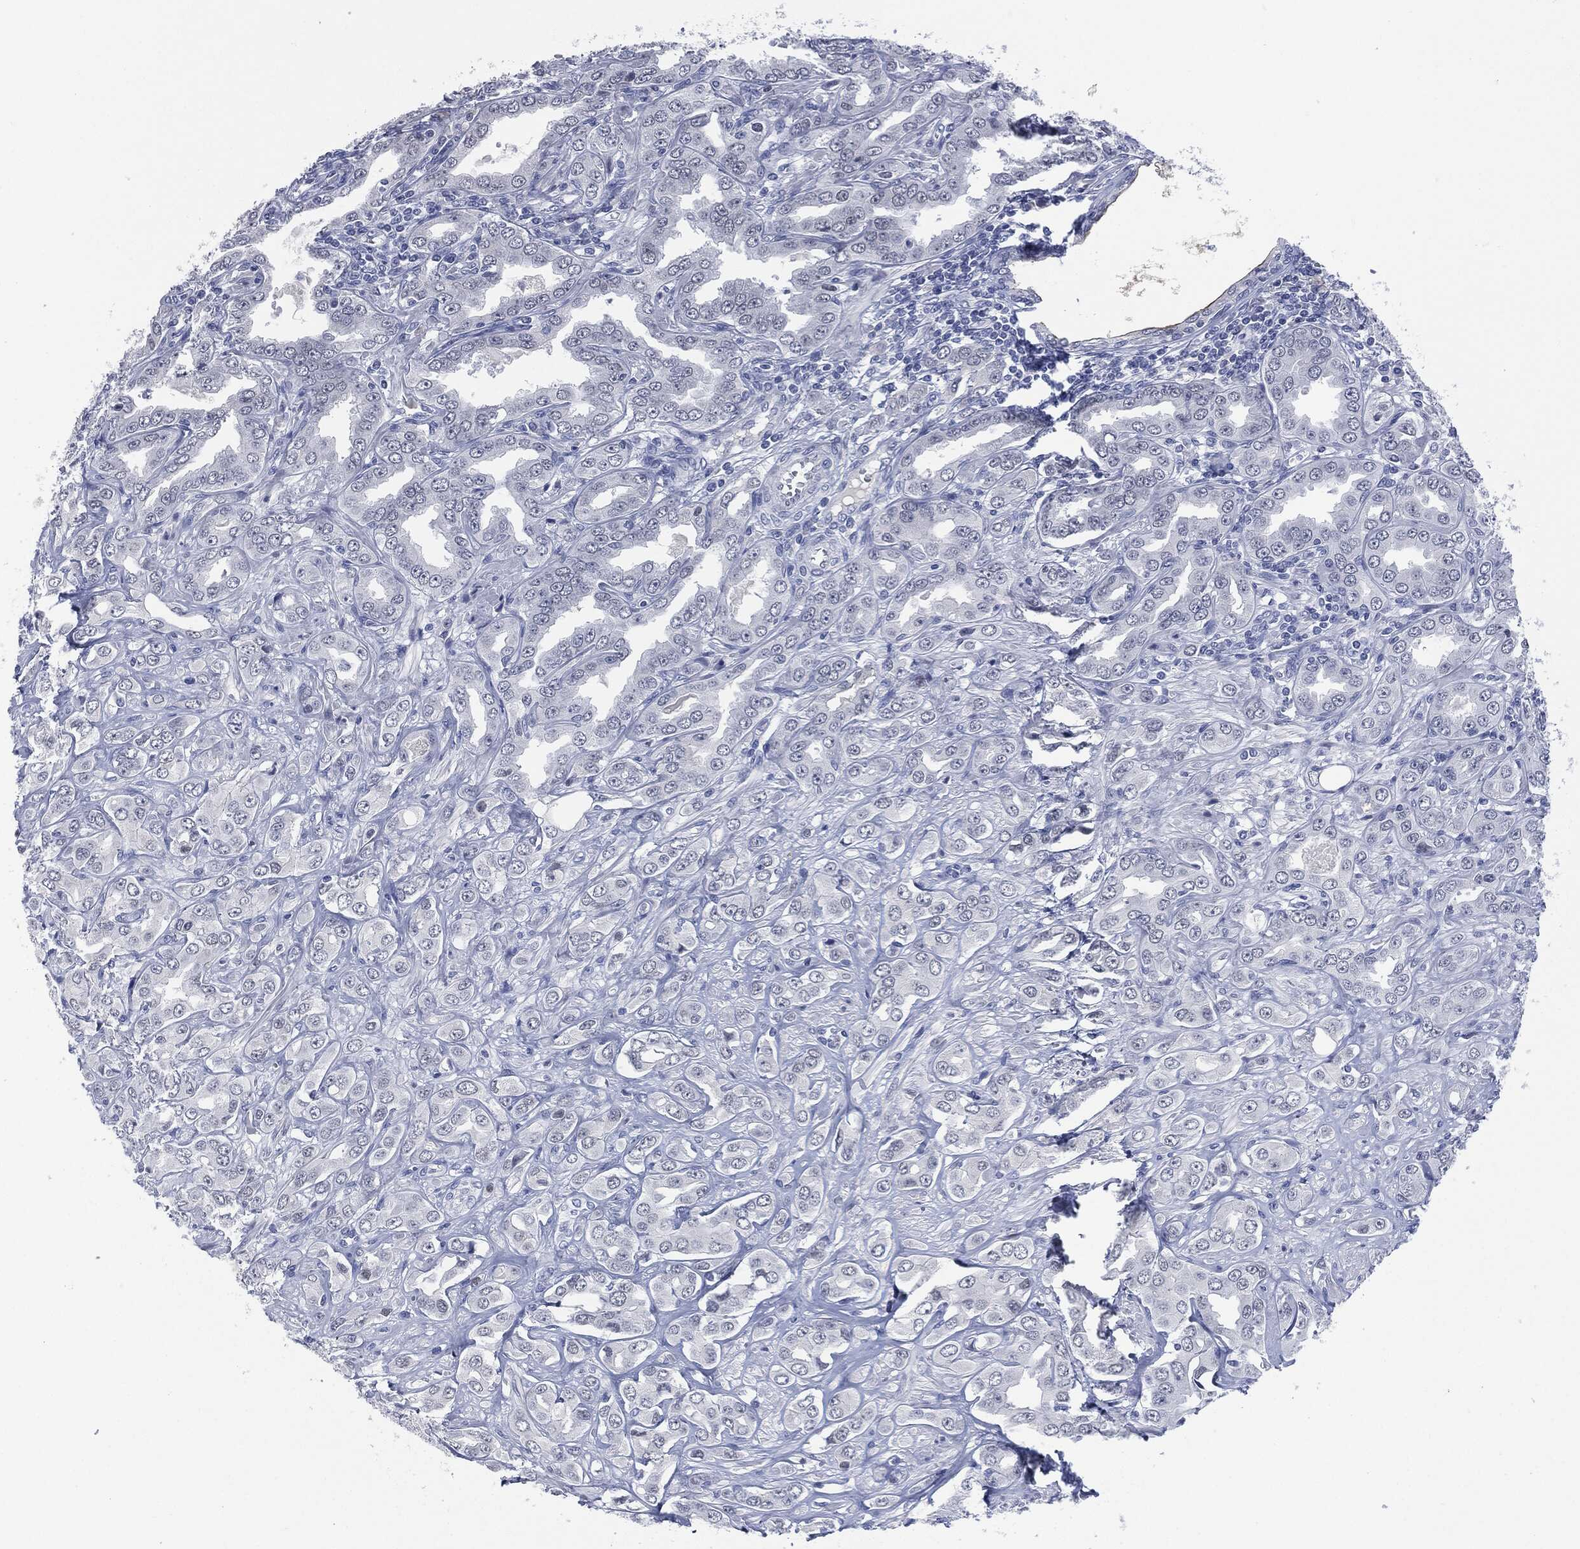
{"staining": {"intensity": "negative", "quantity": "none", "location": "none"}, "tissue": "prostate cancer", "cell_type": "Tumor cells", "image_type": "cancer", "snomed": [{"axis": "morphology", "description": "Adenocarcinoma, NOS"}, {"axis": "topography", "description": "Prostate and seminal vesicle, NOS"}, {"axis": "topography", "description": "Prostate"}], "caption": "The immunohistochemistry (IHC) histopathology image has no significant staining in tumor cells of prostate adenocarcinoma tissue.", "gene": "MUC16", "patient": {"sex": "male", "age": 69}}